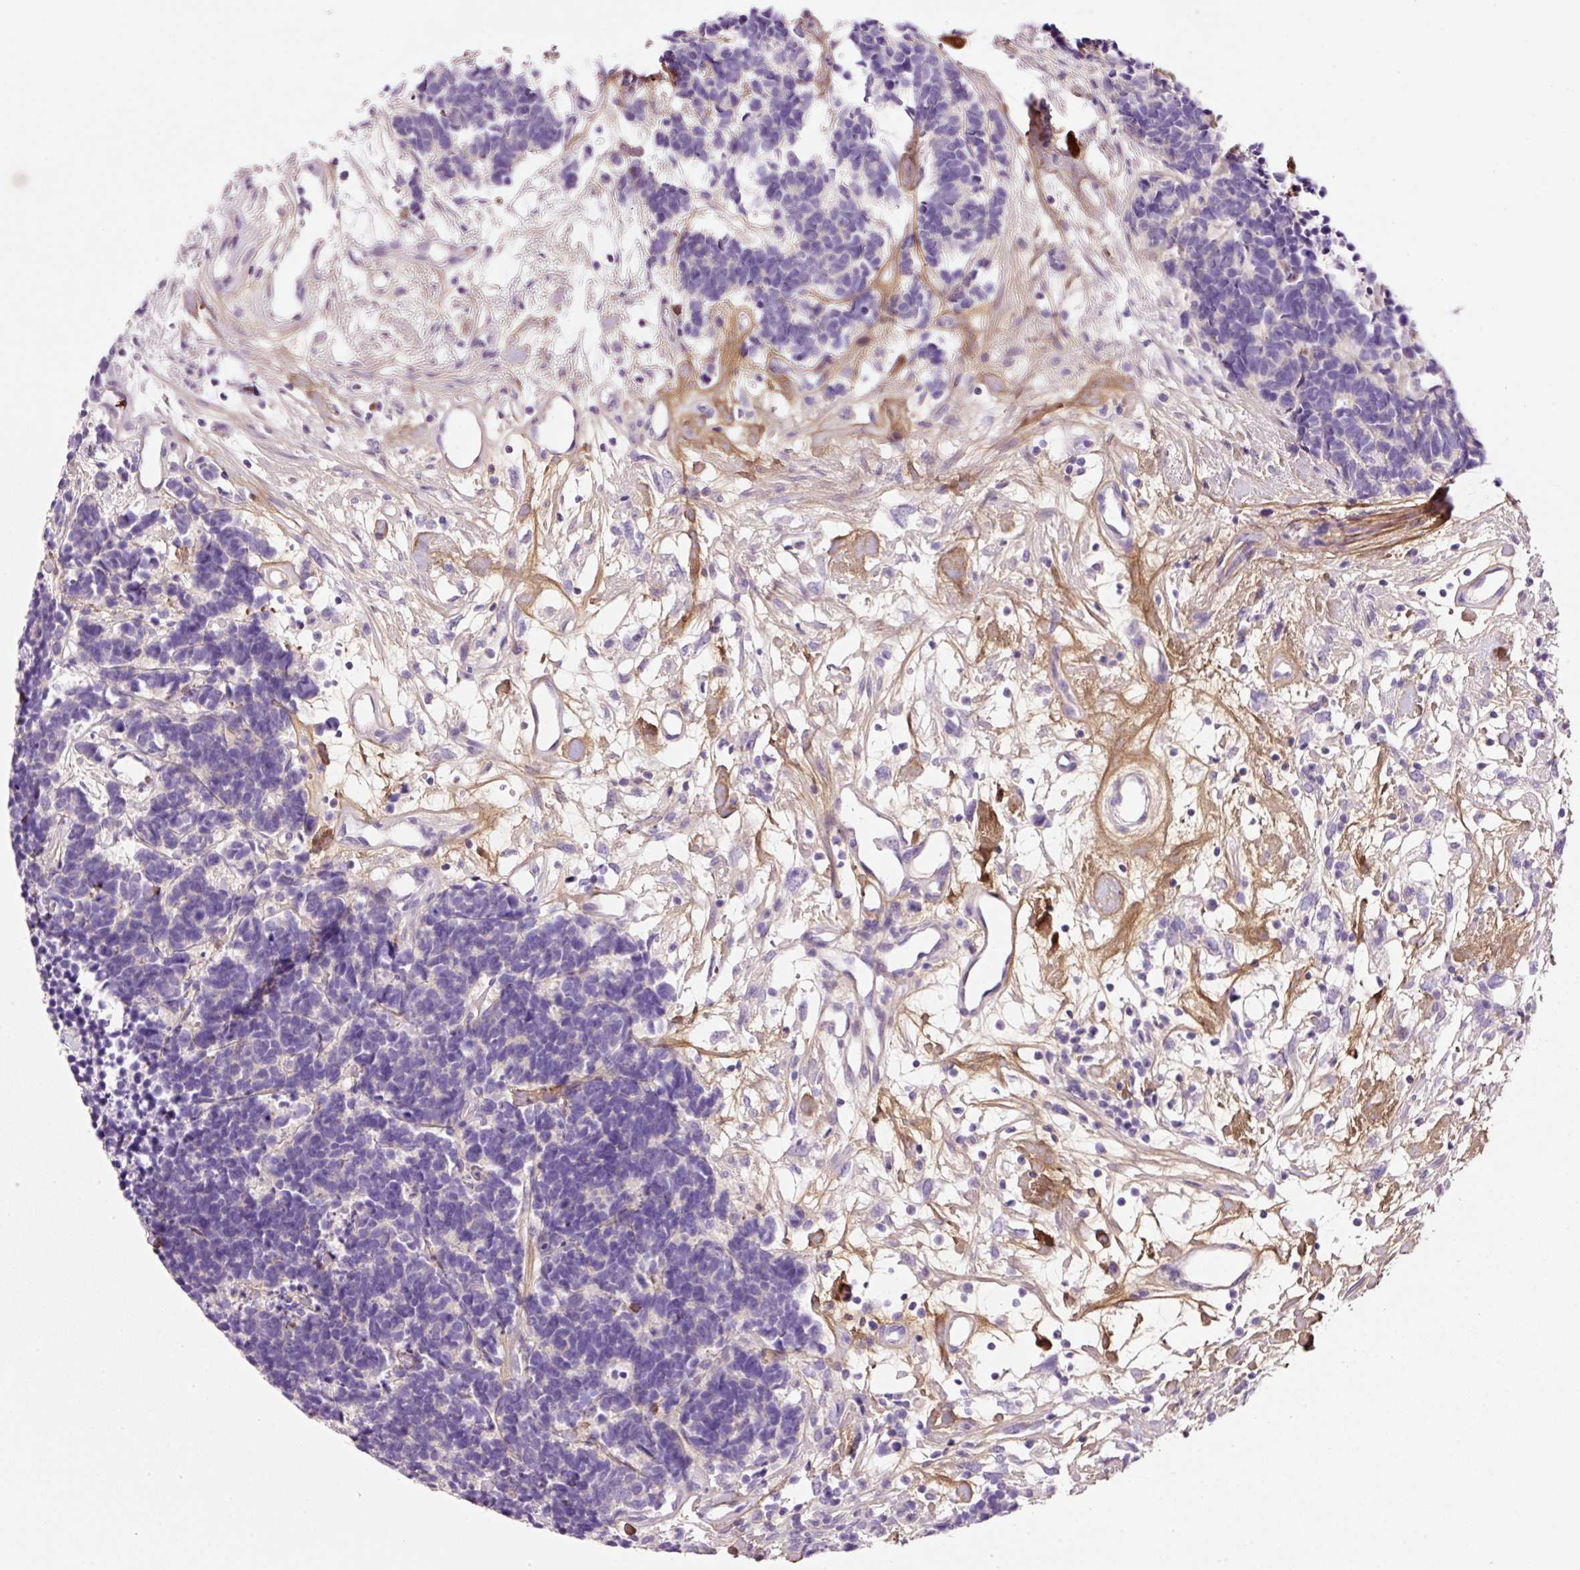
{"staining": {"intensity": "negative", "quantity": "none", "location": "none"}, "tissue": "carcinoid", "cell_type": "Tumor cells", "image_type": "cancer", "snomed": [{"axis": "morphology", "description": "Carcinoma, NOS"}, {"axis": "morphology", "description": "Carcinoid, malignant, NOS"}, {"axis": "topography", "description": "Urinary bladder"}], "caption": "Tumor cells show no significant staining in carcinoid (malignant). (Brightfield microscopy of DAB (3,3'-diaminobenzidine) IHC at high magnification).", "gene": "SOS2", "patient": {"sex": "male", "age": 57}}